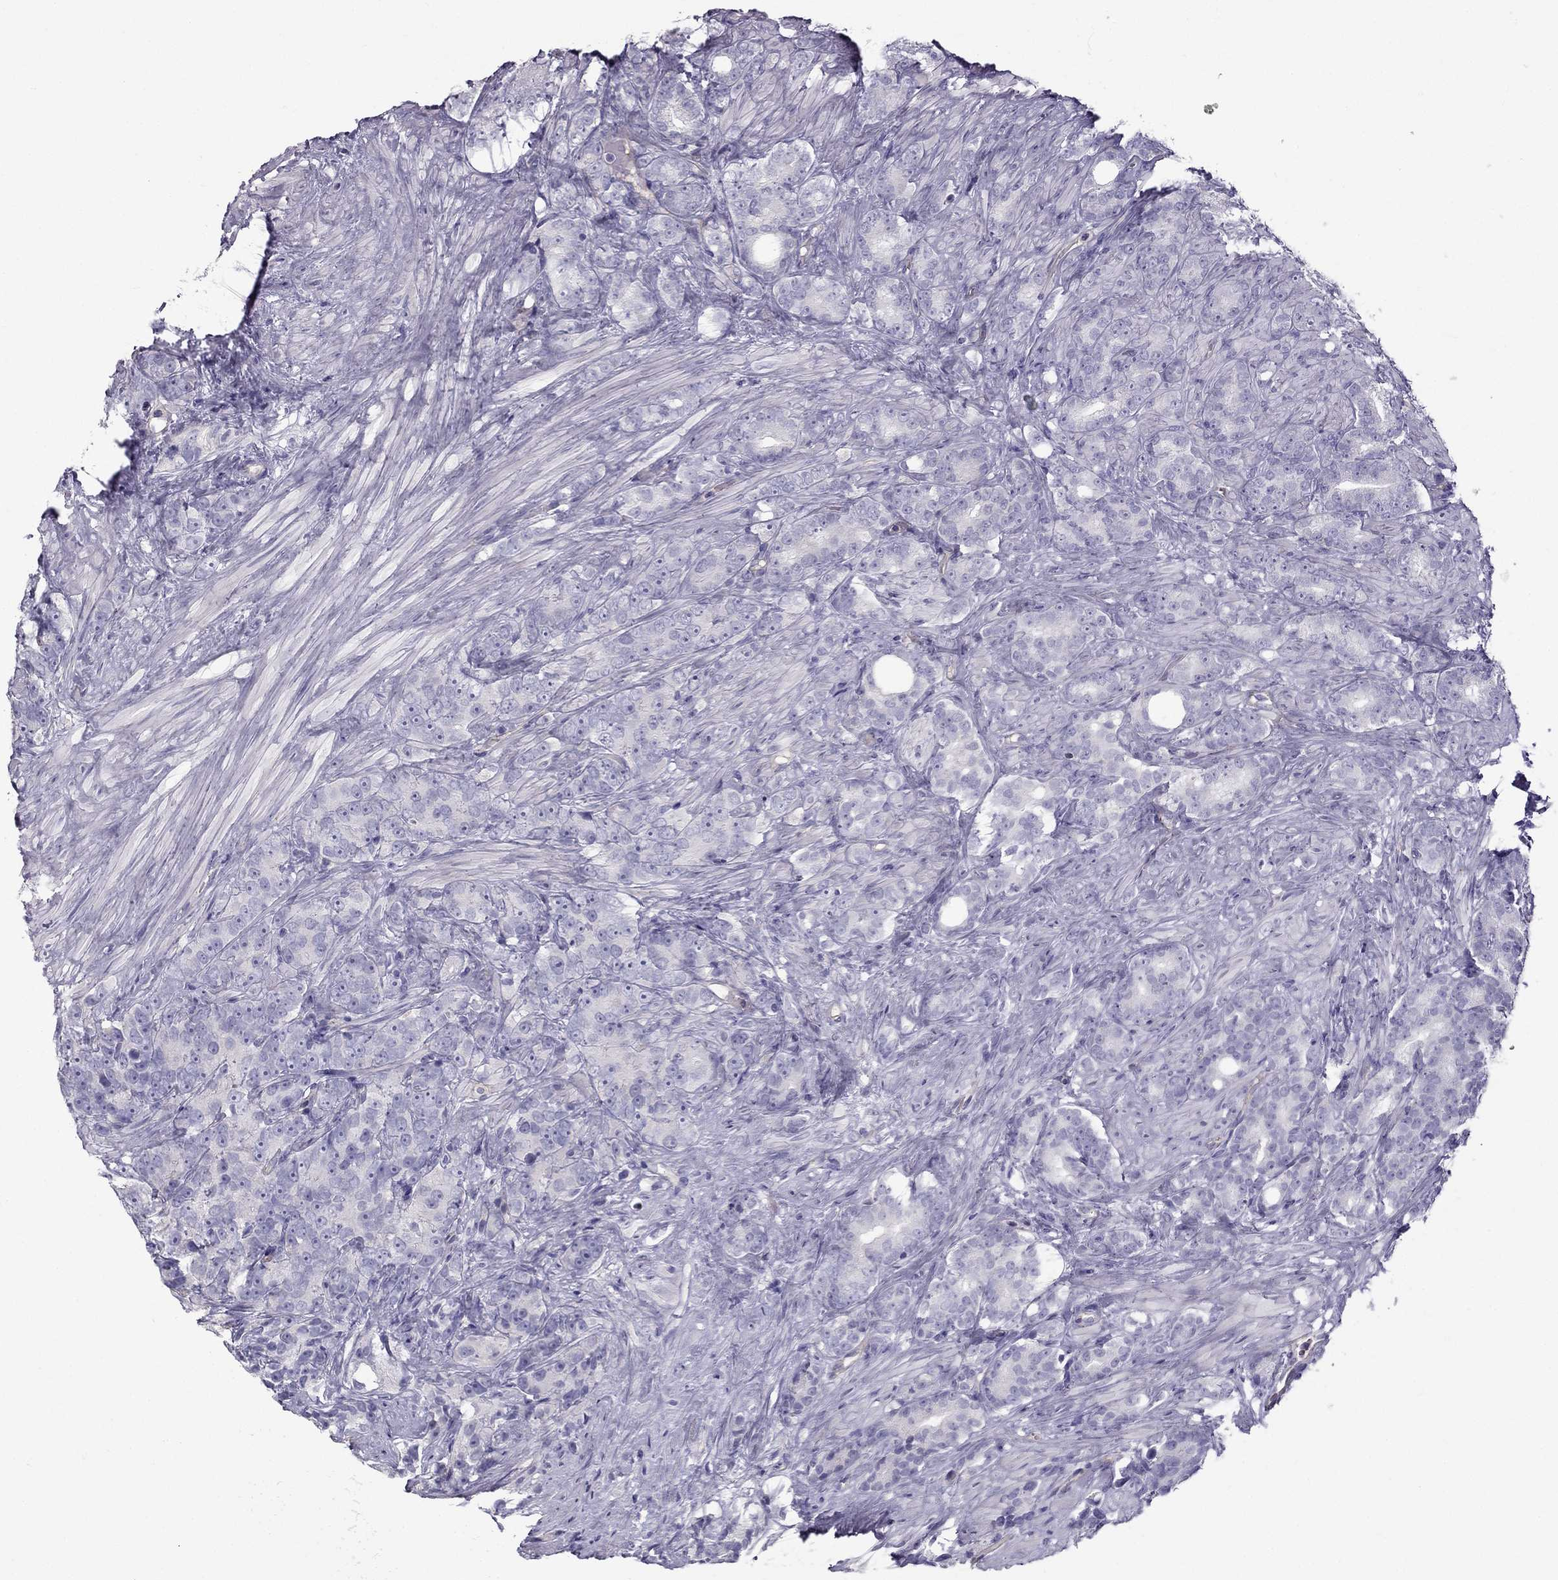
{"staining": {"intensity": "negative", "quantity": "none", "location": "none"}, "tissue": "prostate cancer", "cell_type": "Tumor cells", "image_type": "cancer", "snomed": [{"axis": "morphology", "description": "Adenocarcinoma, High grade"}, {"axis": "topography", "description": "Prostate"}], "caption": "Tumor cells are negative for brown protein staining in prostate high-grade adenocarcinoma.", "gene": "STOML3", "patient": {"sex": "male", "age": 90}}